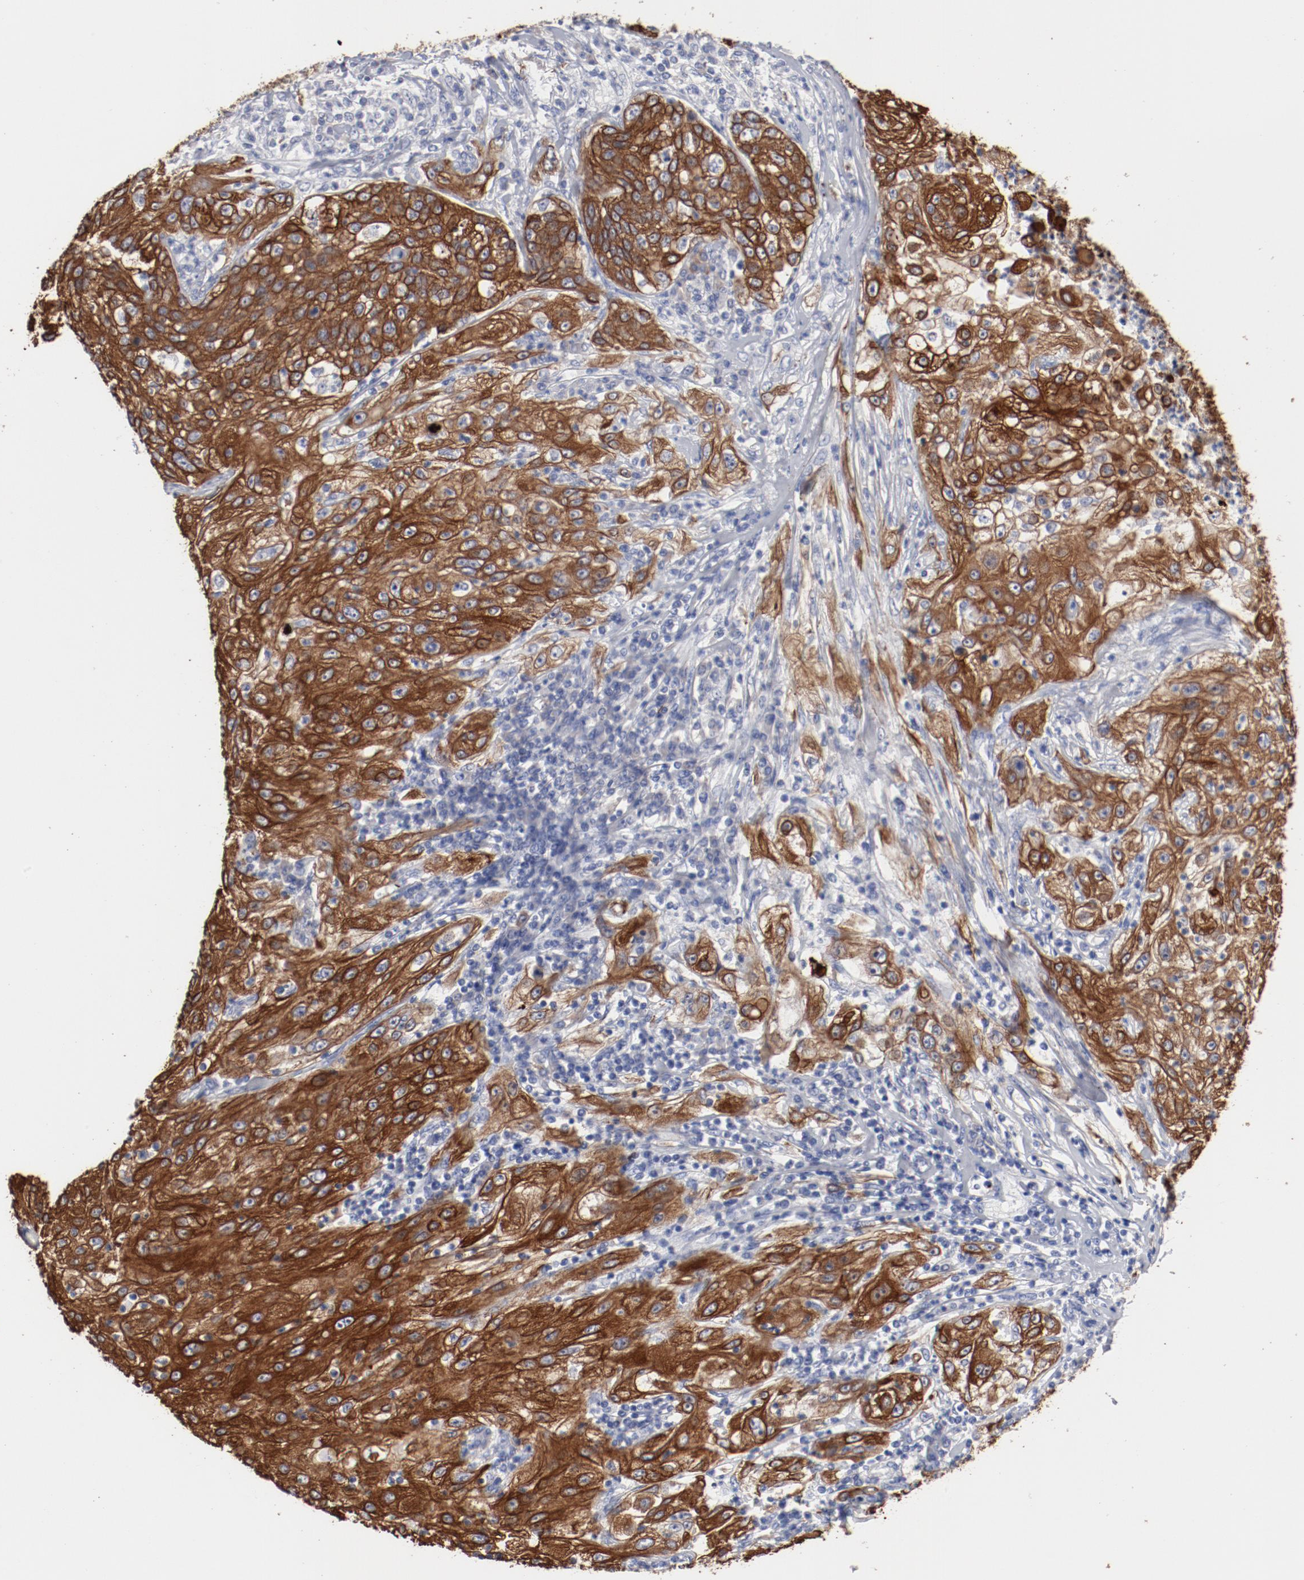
{"staining": {"intensity": "strong", "quantity": ">75%", "location": "cytoplasmic/membranous"}, "tissue": "lung cancer", "cell_type": "Tumor cells", "image_type": "cancer", "snomed": [{"axis": "morphology", "description": "Inflammation, NOS"}, {"axis": "morphology", "description": "Squamous cell carcinoma, NOS"}, {"axis": "topography", "description": "Lymph node"}, {"axis": "topography", "description": "Soft tissue"}, {"axis": "topography", "description": "Lung"}], "caption": "Tumor cells demonstrate high levels of strong cytoplasmic/membranous expression in about >75% of cells in squamous cell carcinoma (lung).", "gene": "TSPAN6", "patient": {"sex": "male", "age": 66}}